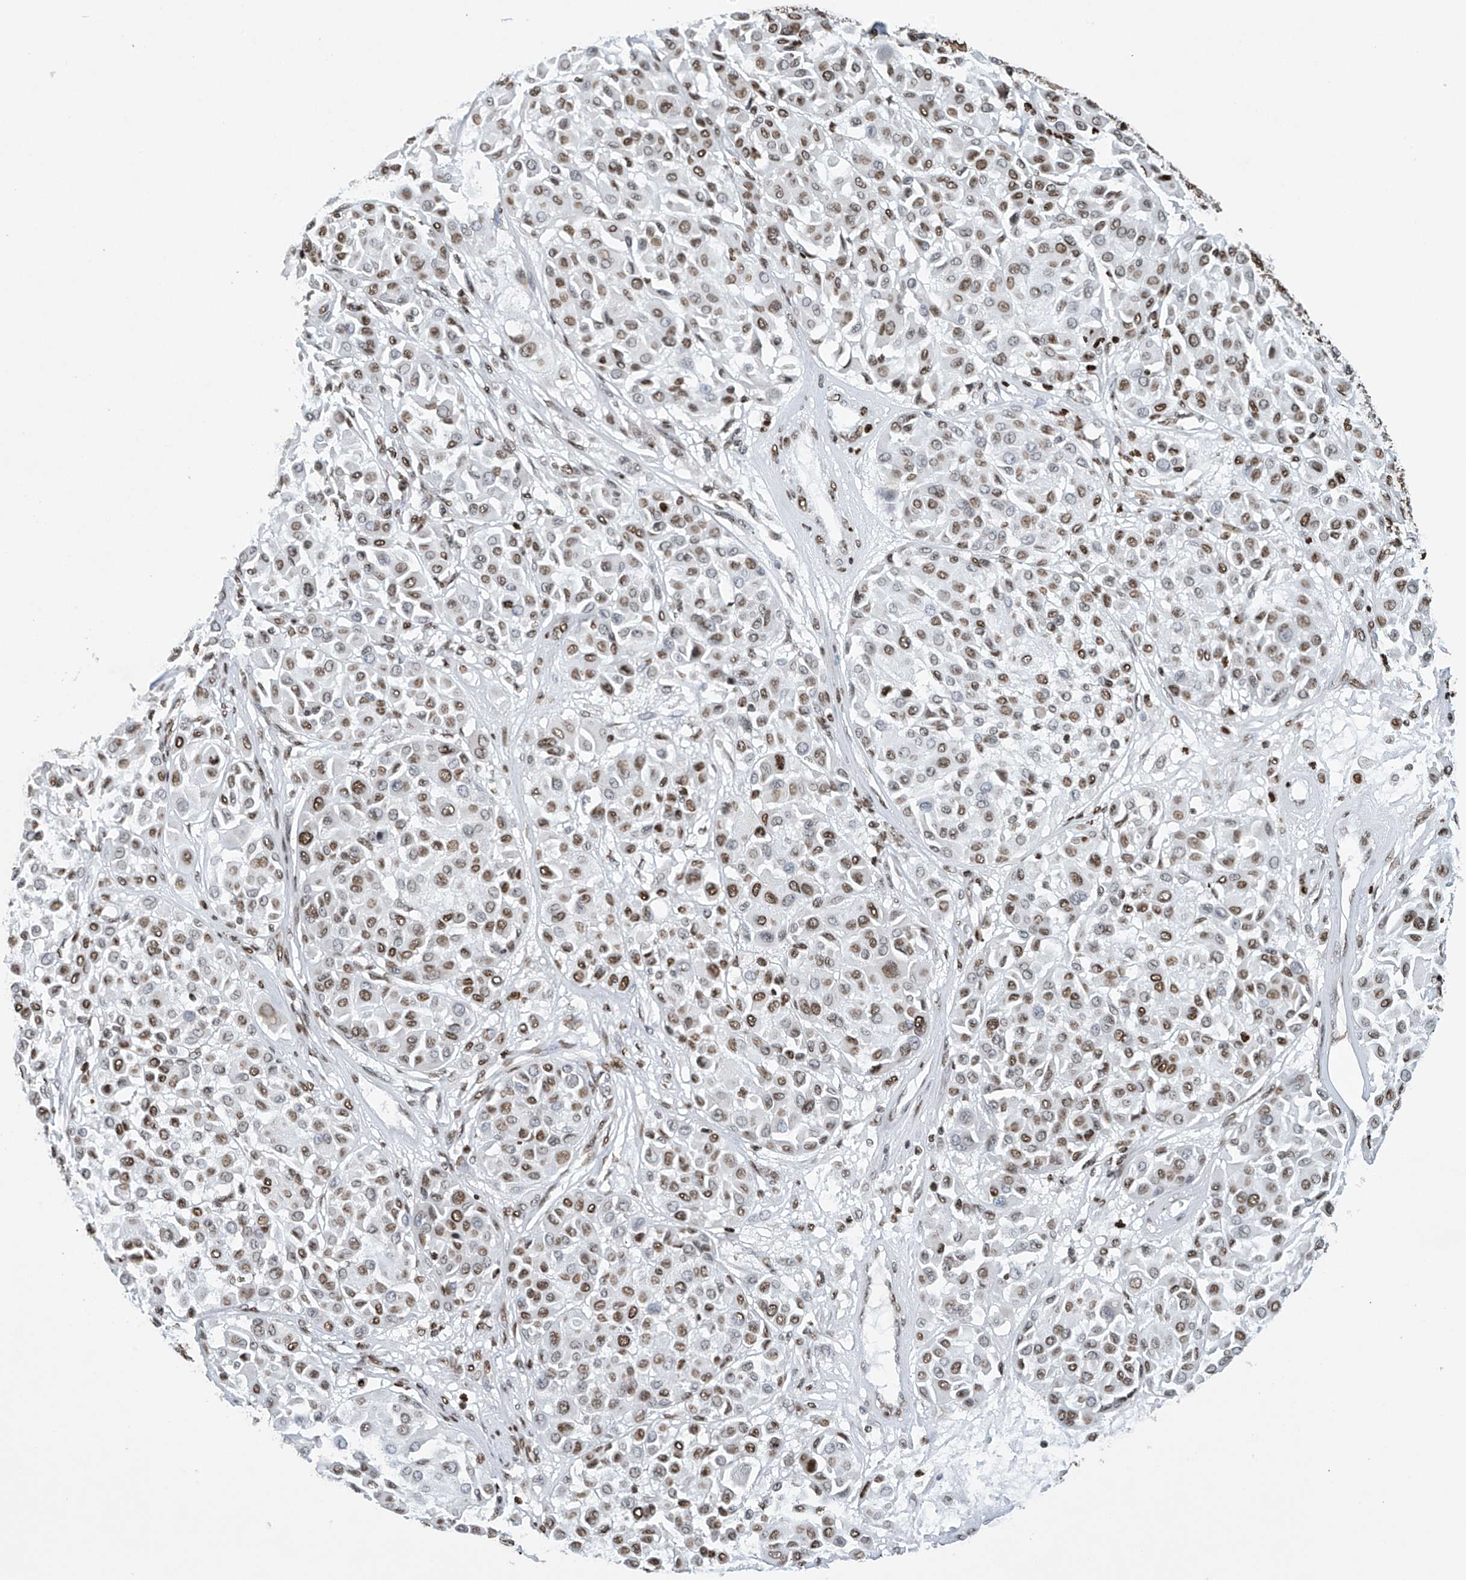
{"staining": {"intensity": "moderate", "quantity": ">75%", "location": "nuclear"}, "tissue": "melanoma", "cell_type": "Tumor cells", "image_type": "cancer", "snomed": [{"axis": "morphology", "description": "Malignant melanoma, Metastatic site"}, {"axis": "topography", "description": "Soft tissue"}], "caption": "Immunohistochemical staining of human malignant melanoma (metastatic site) shows moderate nuclear protein staining in about >75% of tumor cells.", "gene": "H4C16", "patient": {"sex": "male", "age": 41}}